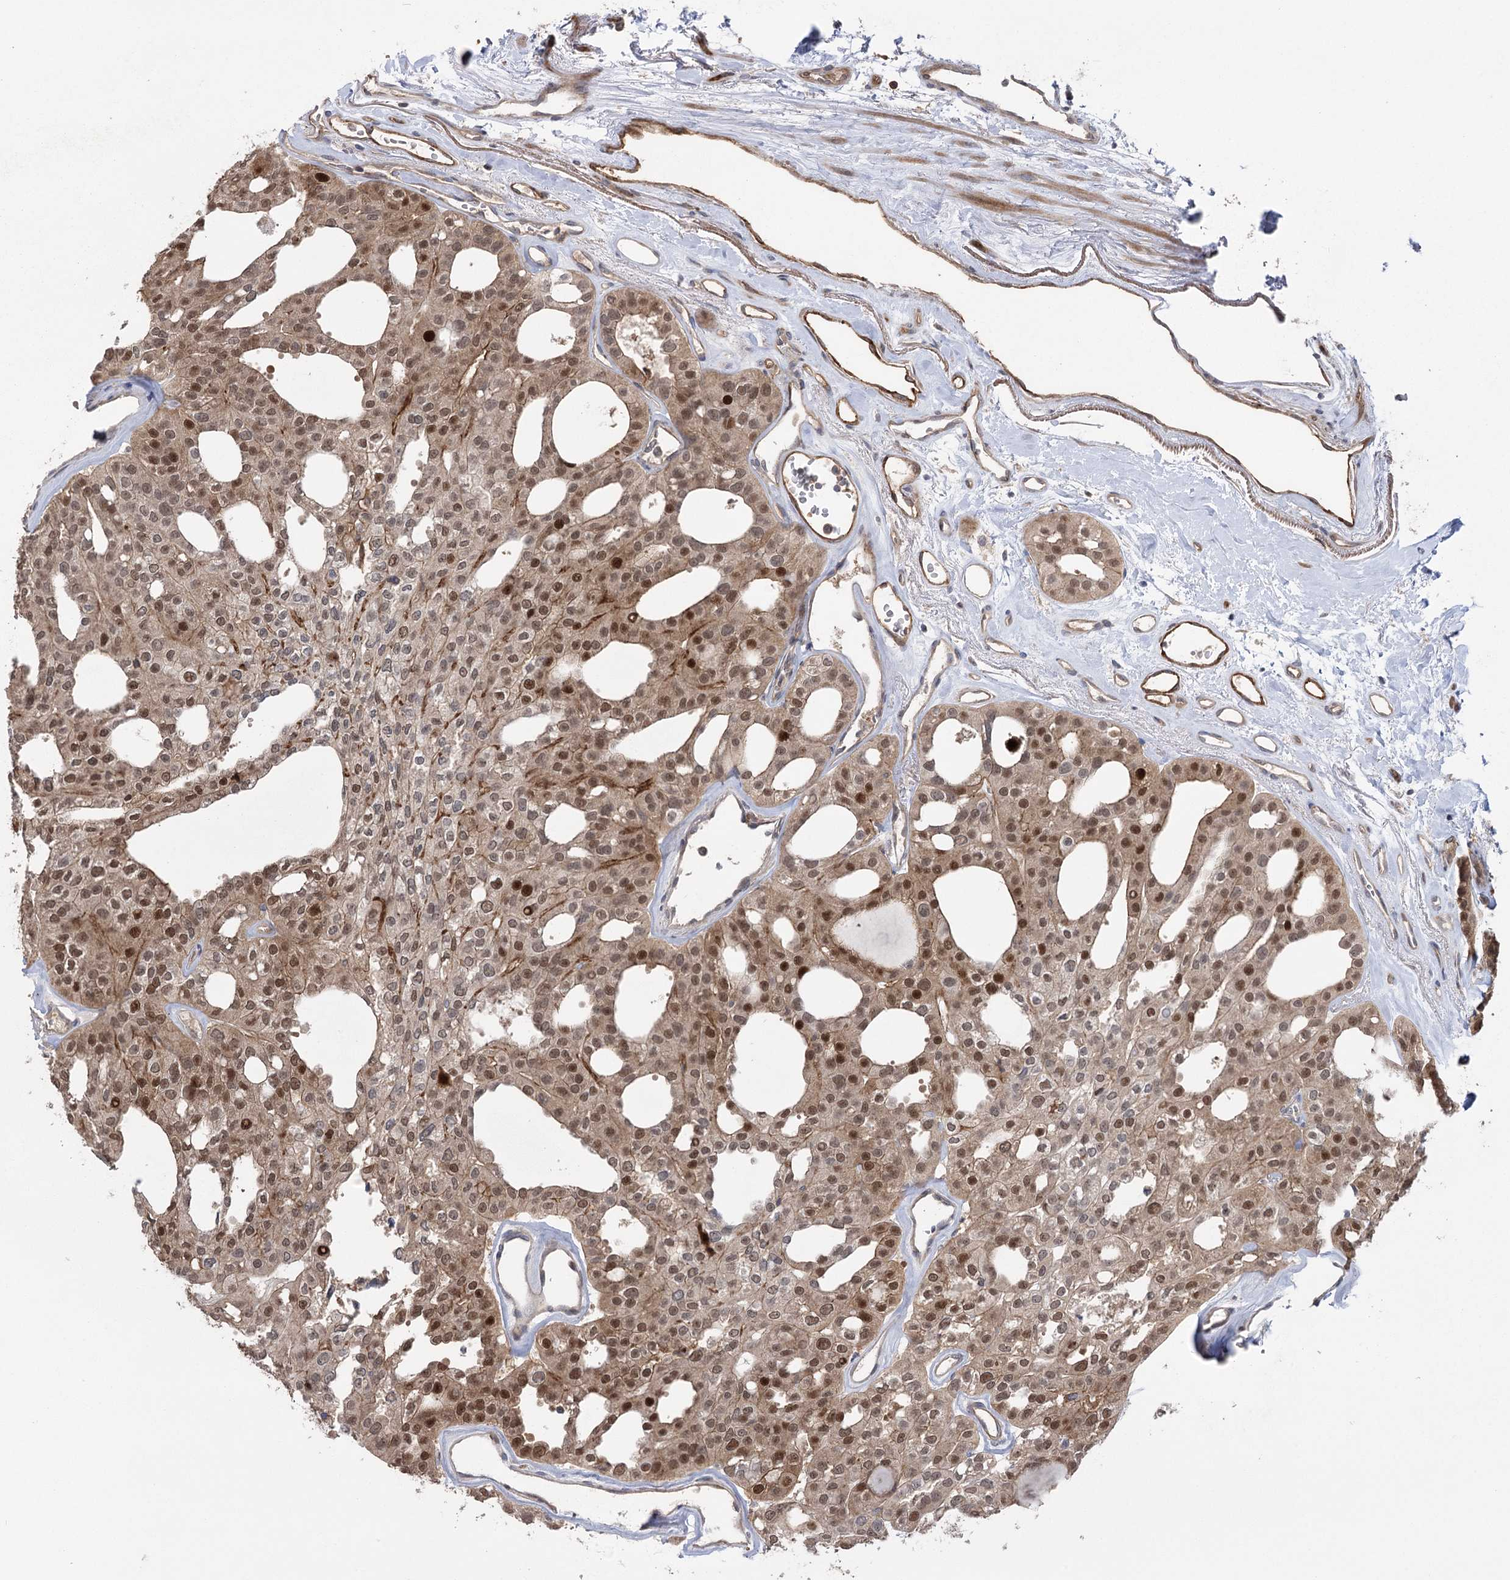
{"staining": {"intensity": "moderate", "quantity": ">75%", "location": "cytoplasmic/membranous,nuclear"}, "tissue": "thyroid cancer", "cell_type": "Tumor cells", "image_type": "cancer", "snomed": [{"axis": "morphology", "description": "Follicular adenoma carcinoma, NOS"}, {"axis": "topography", "description": "Thyroid gland"}], "caption": "Thyroid follicular adenoma carcinoma tissue displays moderate cytoplasmic/membranous and nuclear expression in approximately >75% of tumor cells", "gene": "KCNN2", "patient": {"sex": "male", "age": 75}}